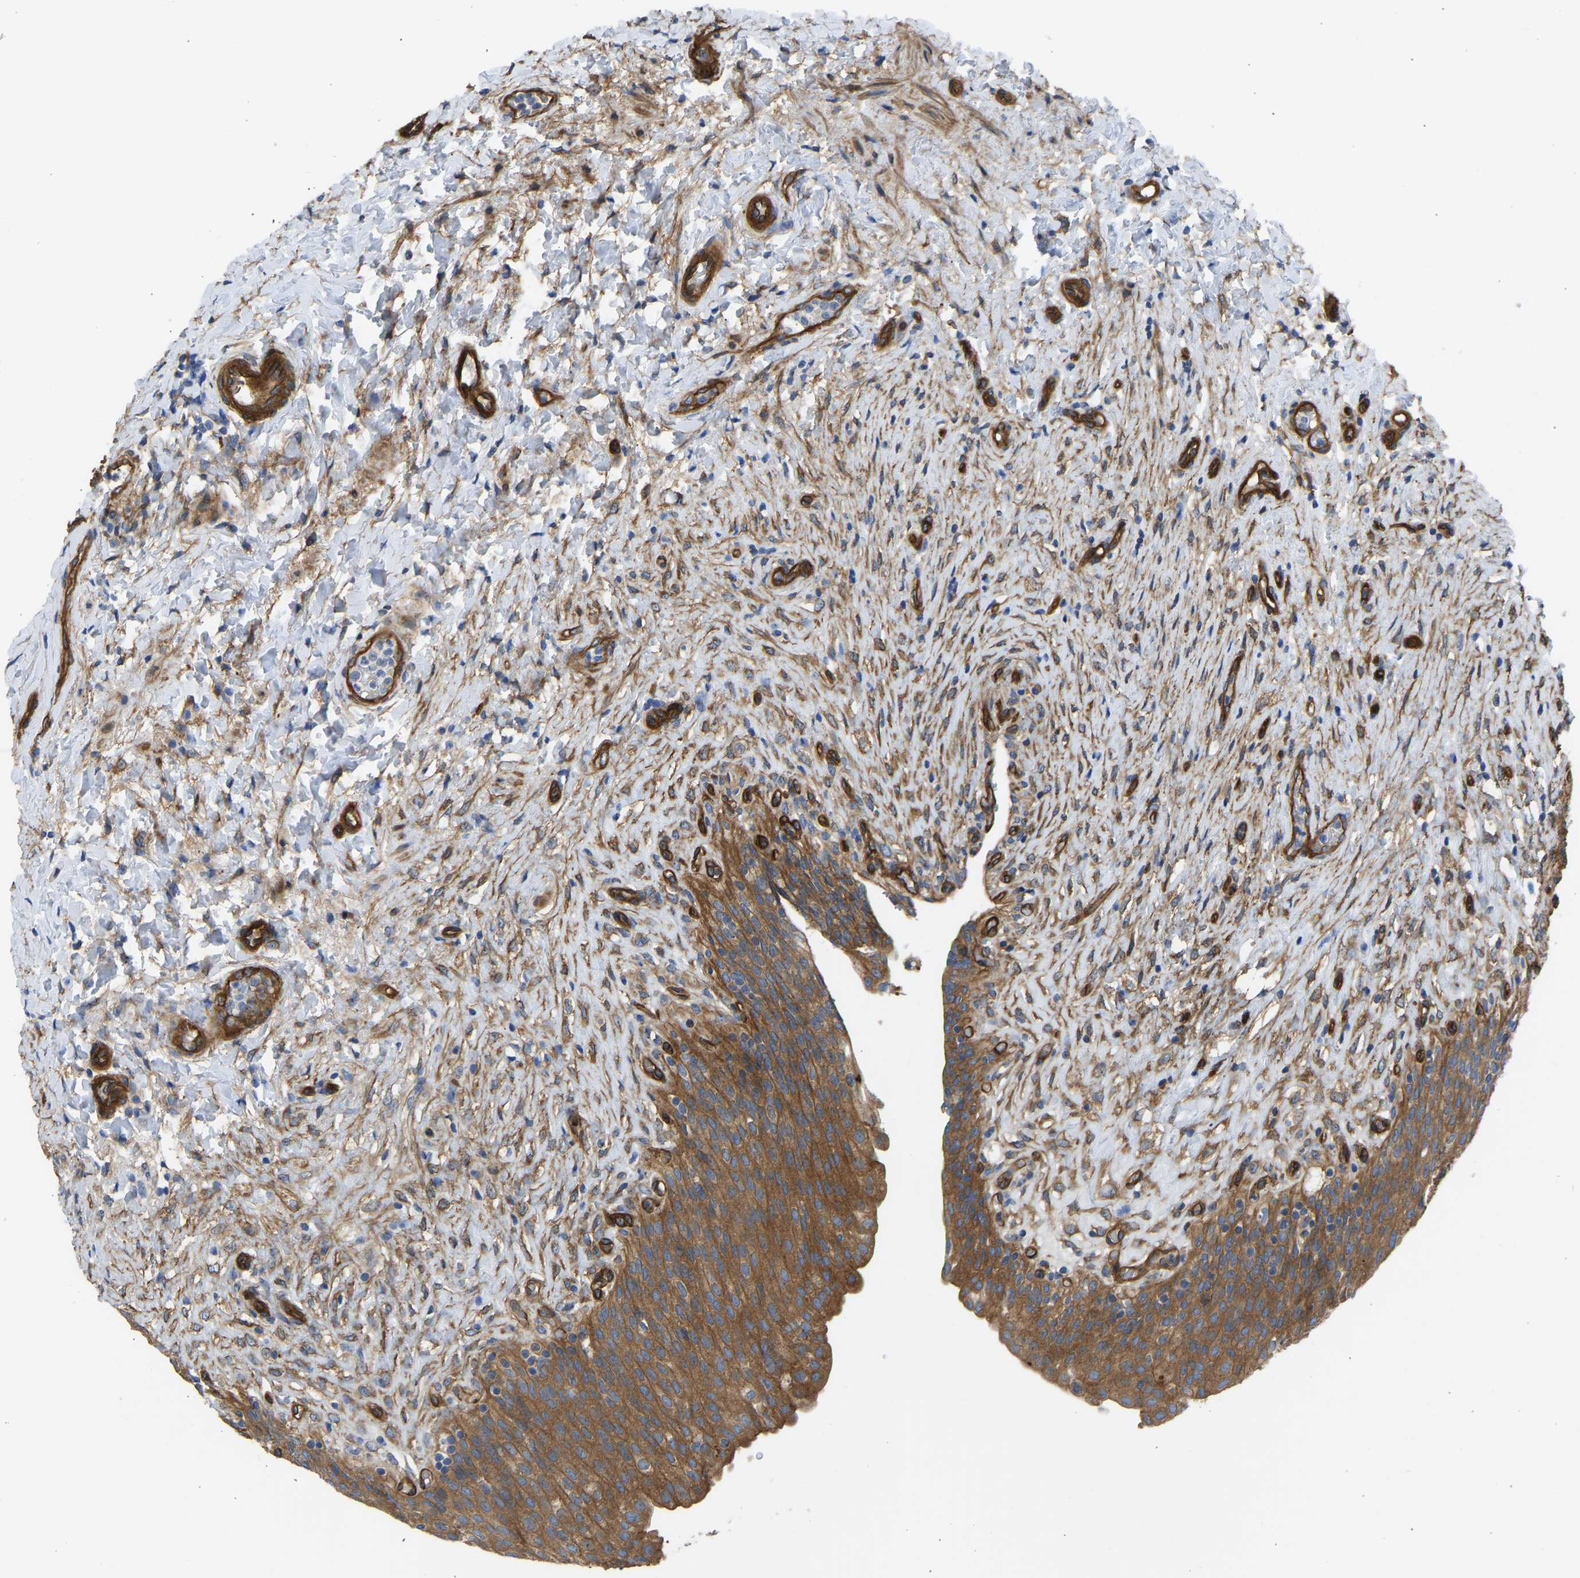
{"staining": {"intensity": "moderate", "quantity": ">75%", "location": "cytoplasmic/membranous"}, "tissue": "urinary bladder", "cell_type": "Urothelial cells", "image_type": "normal", "snomed": [{"axis": "morphology", "description": "Urothelial carcinoma, High grade"}, {"axis": "topography", "description": "Urinary bladder"}], "caption": "Immunohistochemical staining of benign urinary bladder demonstrates >75% levels of moderate cytoplasmic/membranous protein positivity in about >75% of urothelial cells.", "gene": "MYO1C", "patient": {"sex": "male", "age": 46}}